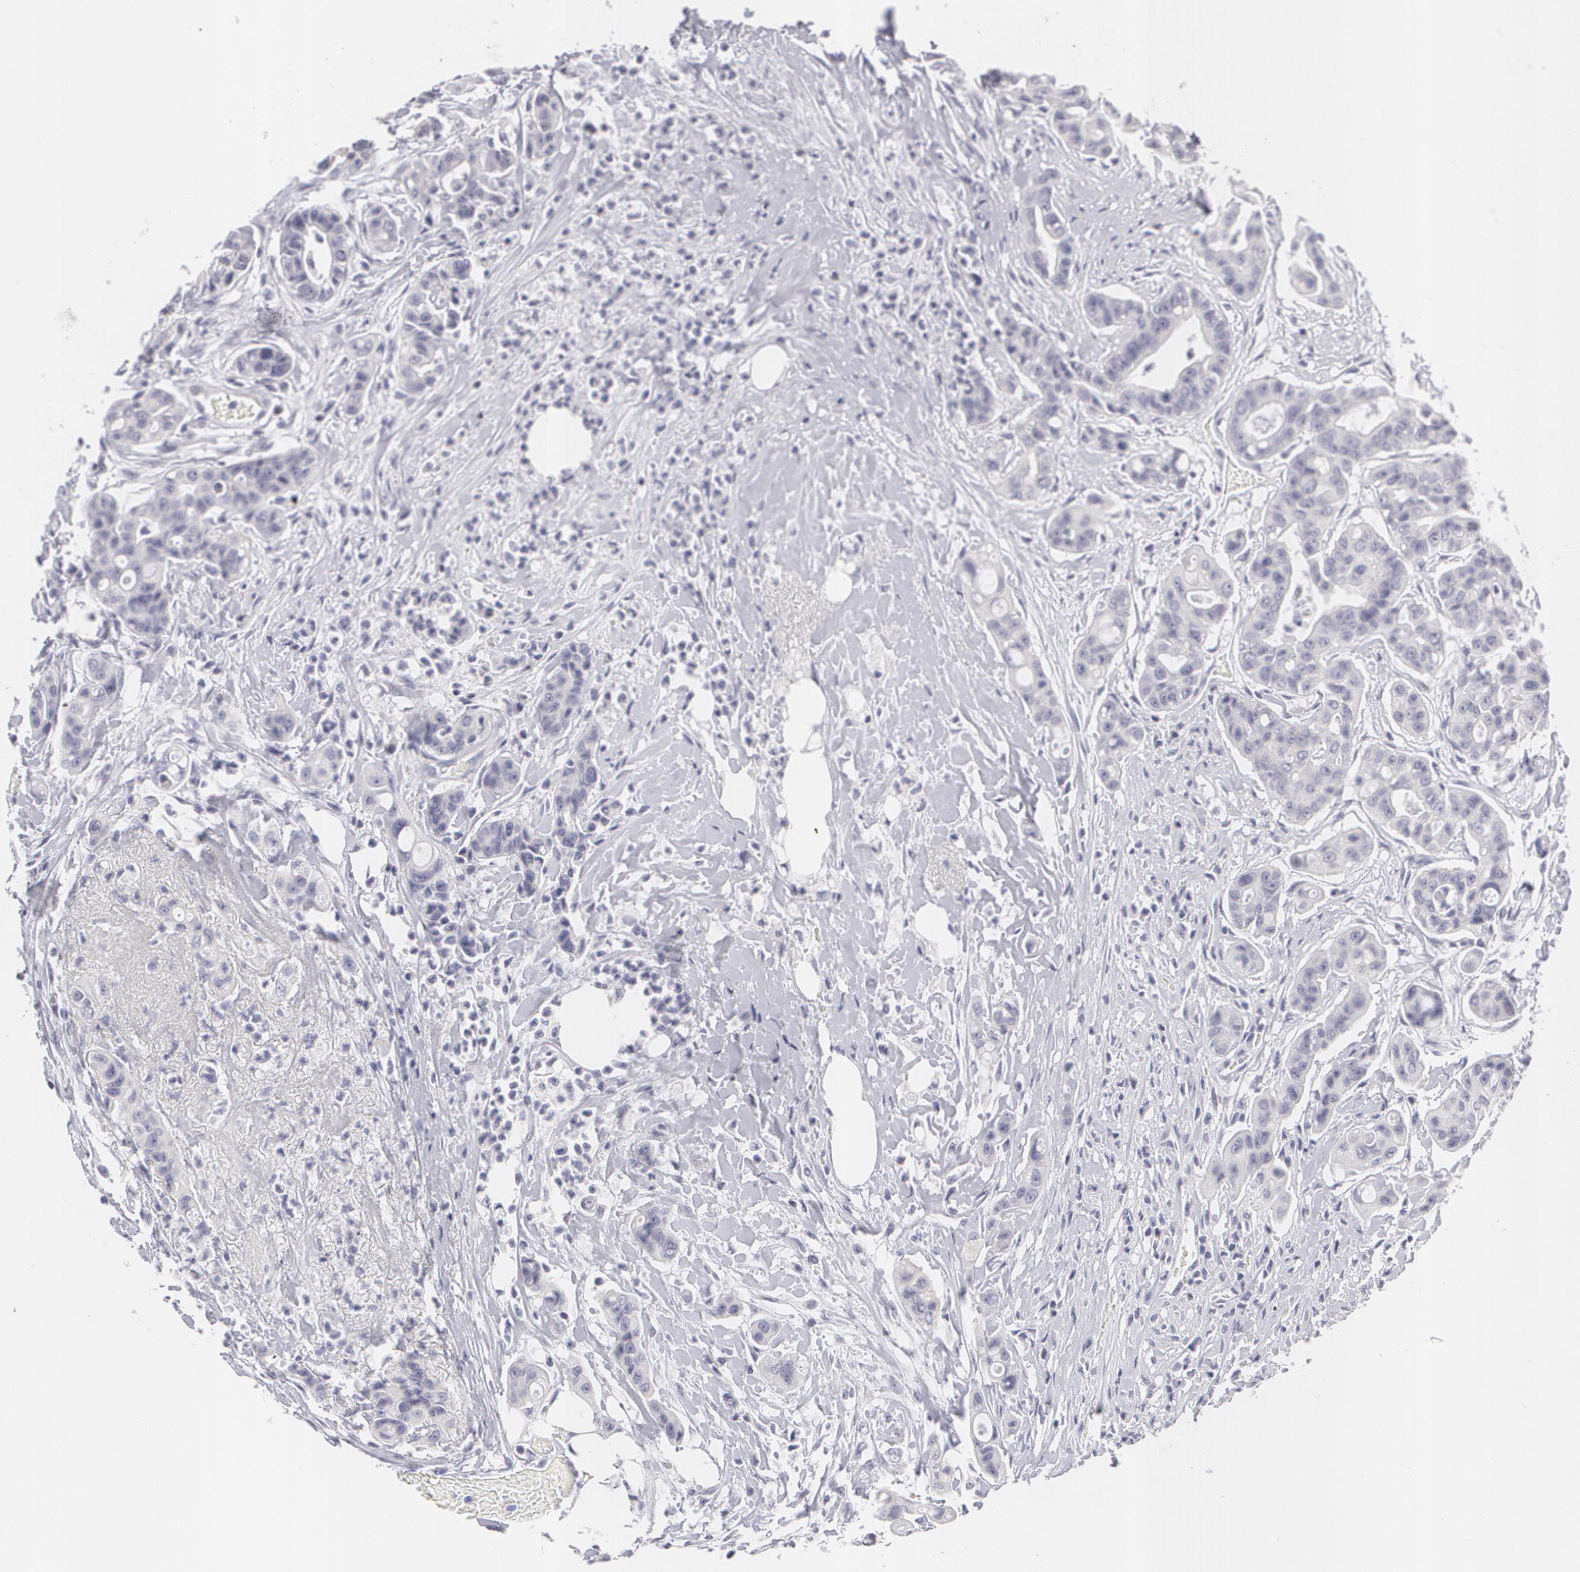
{"staining": {"intensity": "negative", "quantity": "none", "location": "none"}, "tissue": "colorectal cancer", "cell_type": "Tumor cells", "image_type": "cancer", "snomed": [{"axis": "morphology", "description": "Adenocarcinoma, NOS"}, {"axis": "topography", "description": "Colon"}], "caption": "IHC image of neoplastic tissue: human adenocarcinoma (colorectal) stained with DAB (3,3'-diaminobenzidine) shows no significant protein staining in tumor cells.", "gene": "MBNL3", "patient": {"sex": "female", "age": 70}}